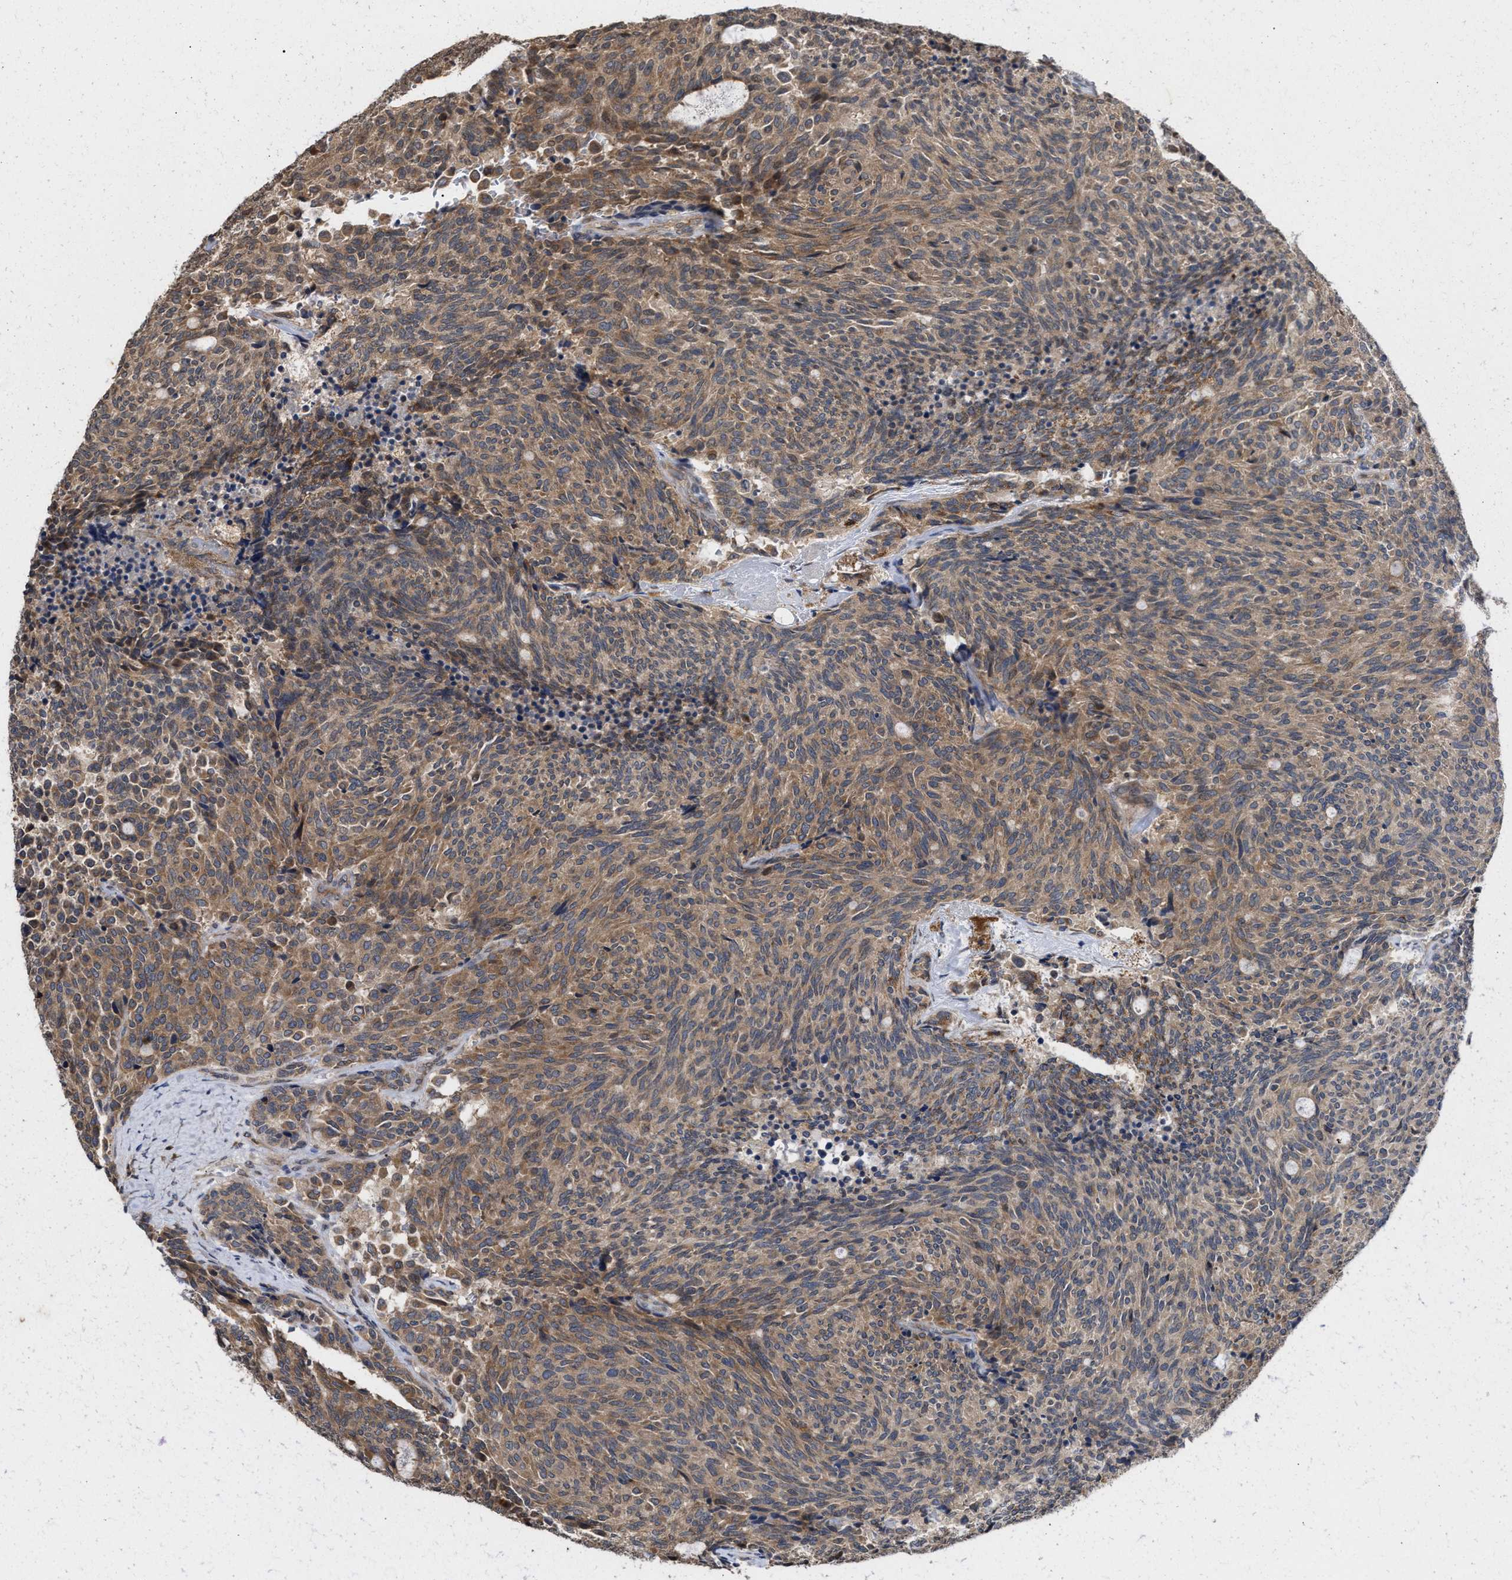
{"staining": {"intensity": "moderate", "quantity": ">75%", "location": "cytoplasmic/membranous"}, "tissue": "carcinoid", "cell_type": "Tumor cells", "image_type": "cancer", "snomed": [{"axis": "morphology", "description": "Carcinoid, malignant, NOS"}, {"axis": "topography", "description": "Pancreas"}], "caption": "High-magnification brightfield microscopy of carcinoid stained with DAB (3,3'-diaminobenzidine) (brown) and counterstained with hematoxylin (blue). tumor cells exhibit moderate cytoplasmic/membranous staining is appreciated in approximately>75% of cells.", "gene": "SAR1A", "patient": {"sex": "female", "age": 54}}